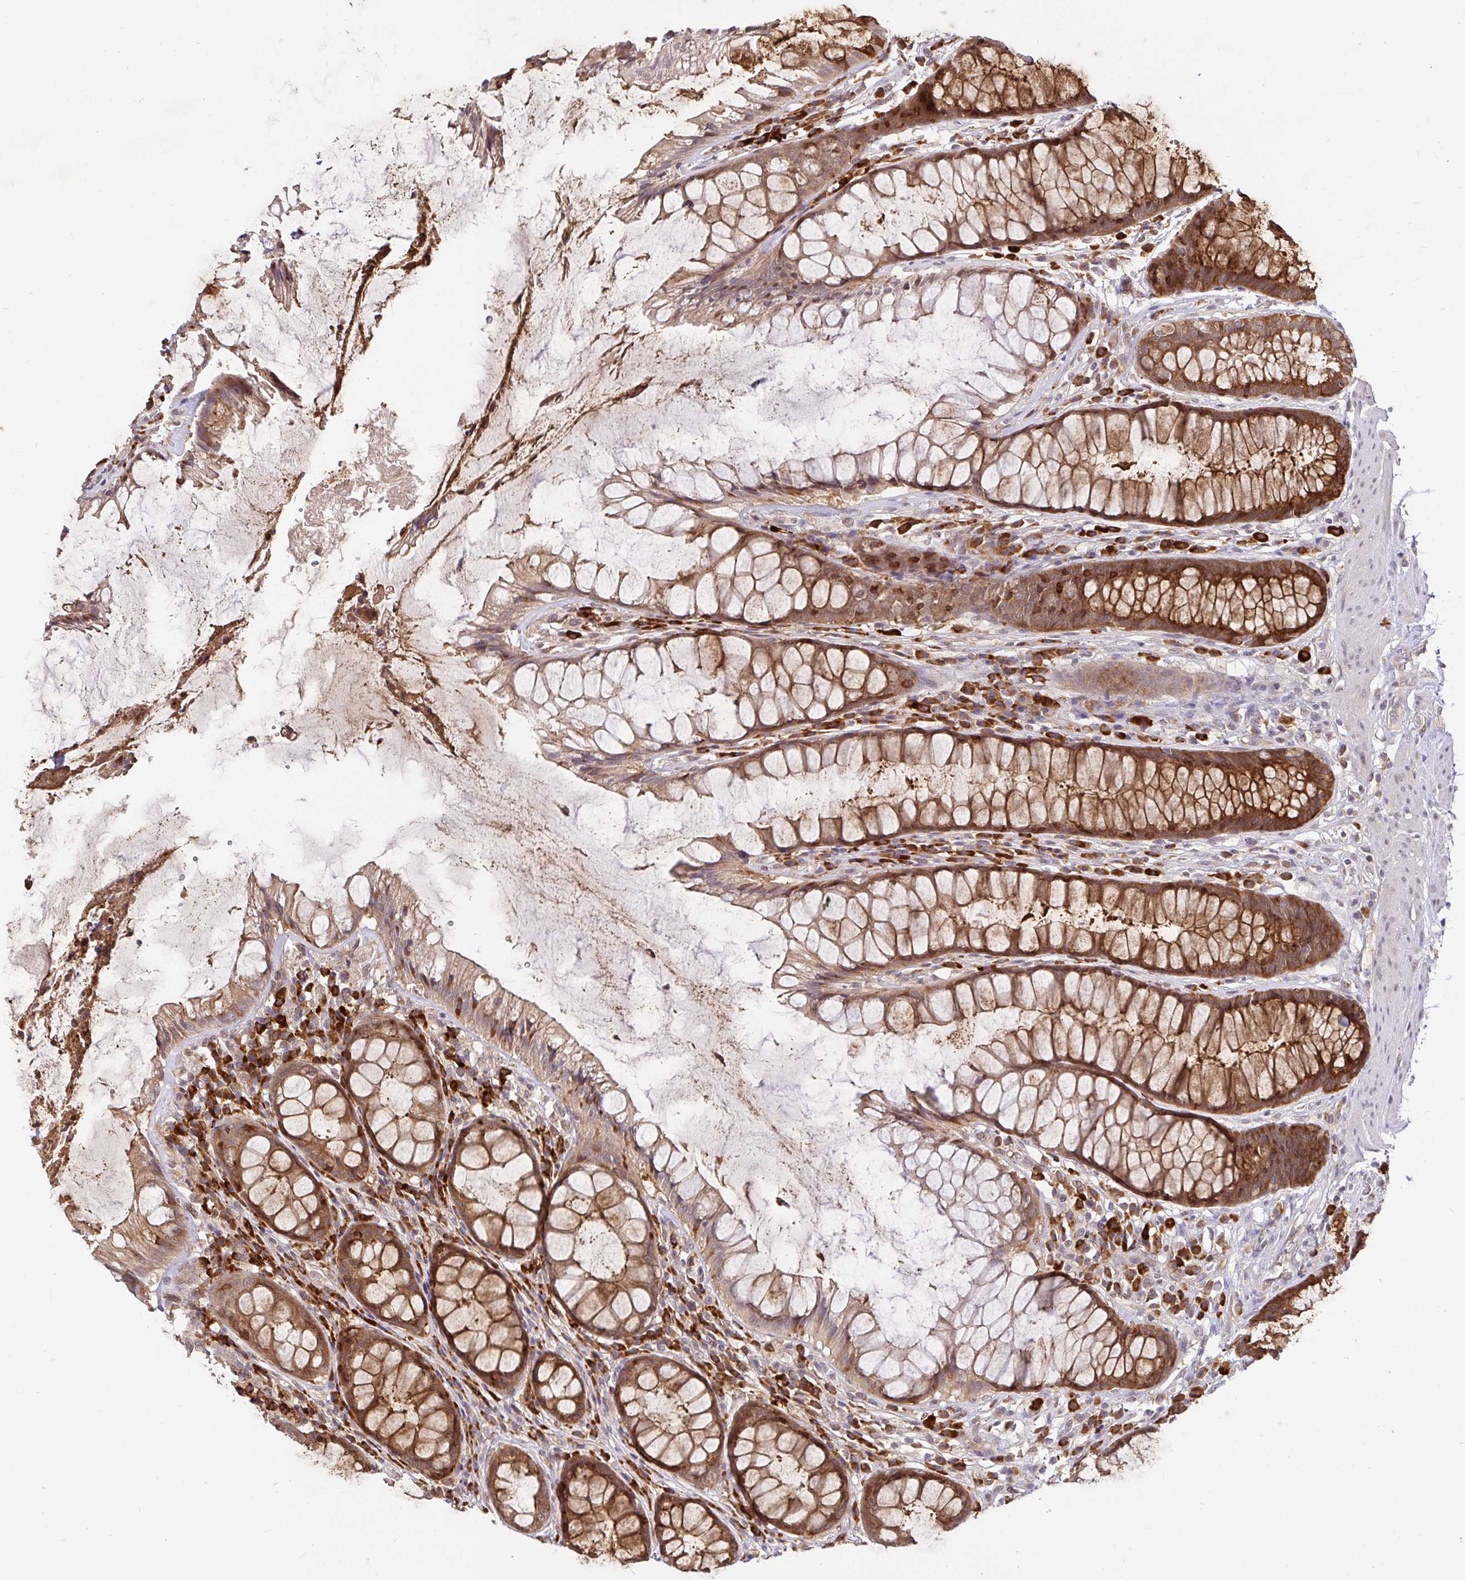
{"staining": {"intensity": "strong", "quantity": ">75%", "location": "cytoplasmic/membranous"}, "tissue": "rectum", "cell_type": "Glandular cells", "image_type": "normal", "snomed": [{"axis": "morphology", "description": "Normal tissue, NOS"}, {"axis": "topography", "description": "Rectum"}], "caption": "A micrograph of rectum stained for a protein displays strong cytoplasmic/membranous brown staining in glandular cells. (brown staining indicates protein expression, while blue staining denotes nuclei).", "gene": "LMO4", "patient": {"sex": "male", "age": 72}}